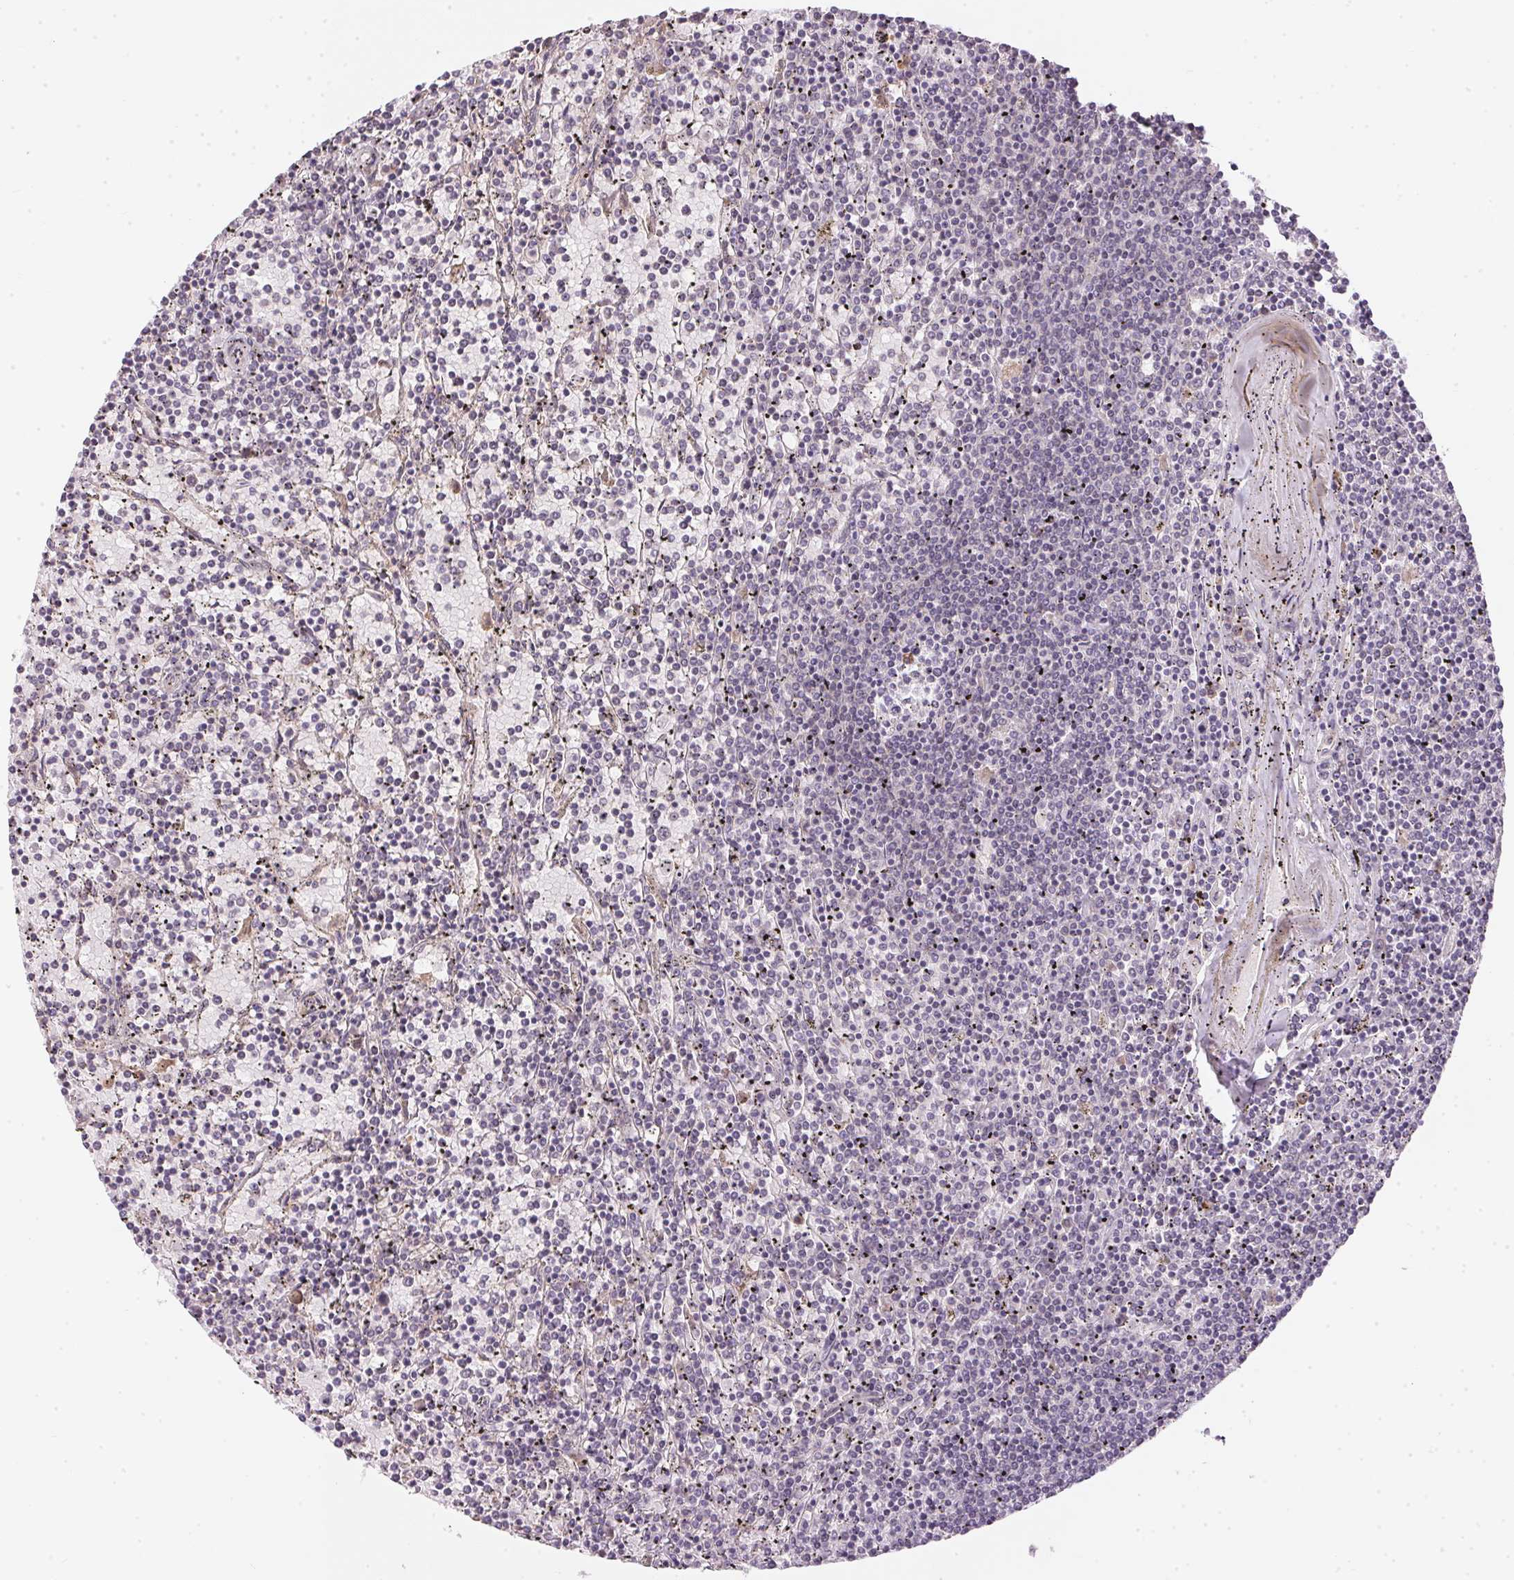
{"staining": {"intensity": "negative", "quantity": "none", "location": "none"}, "tissue": "lymphoma", "cell_type": "Tumor cells", "image_type": "cancer", "snomed": [{"axis": "morphology", "description": "Malignant lymphoma, non-Hodgkin's type, Low grade"}, {"axis": "topography", "description": "Spleen"}], "caption": "DAB (3,3'-diaminobenzidine) immunohistochemical staining of lymphoma exhibits no significant positivity in tumor cells. (DAB IHC visualized using brightfield microscopy, high magnification).", "gene": "TTC23L", "patient": {"sex": "female", "age": 77}}